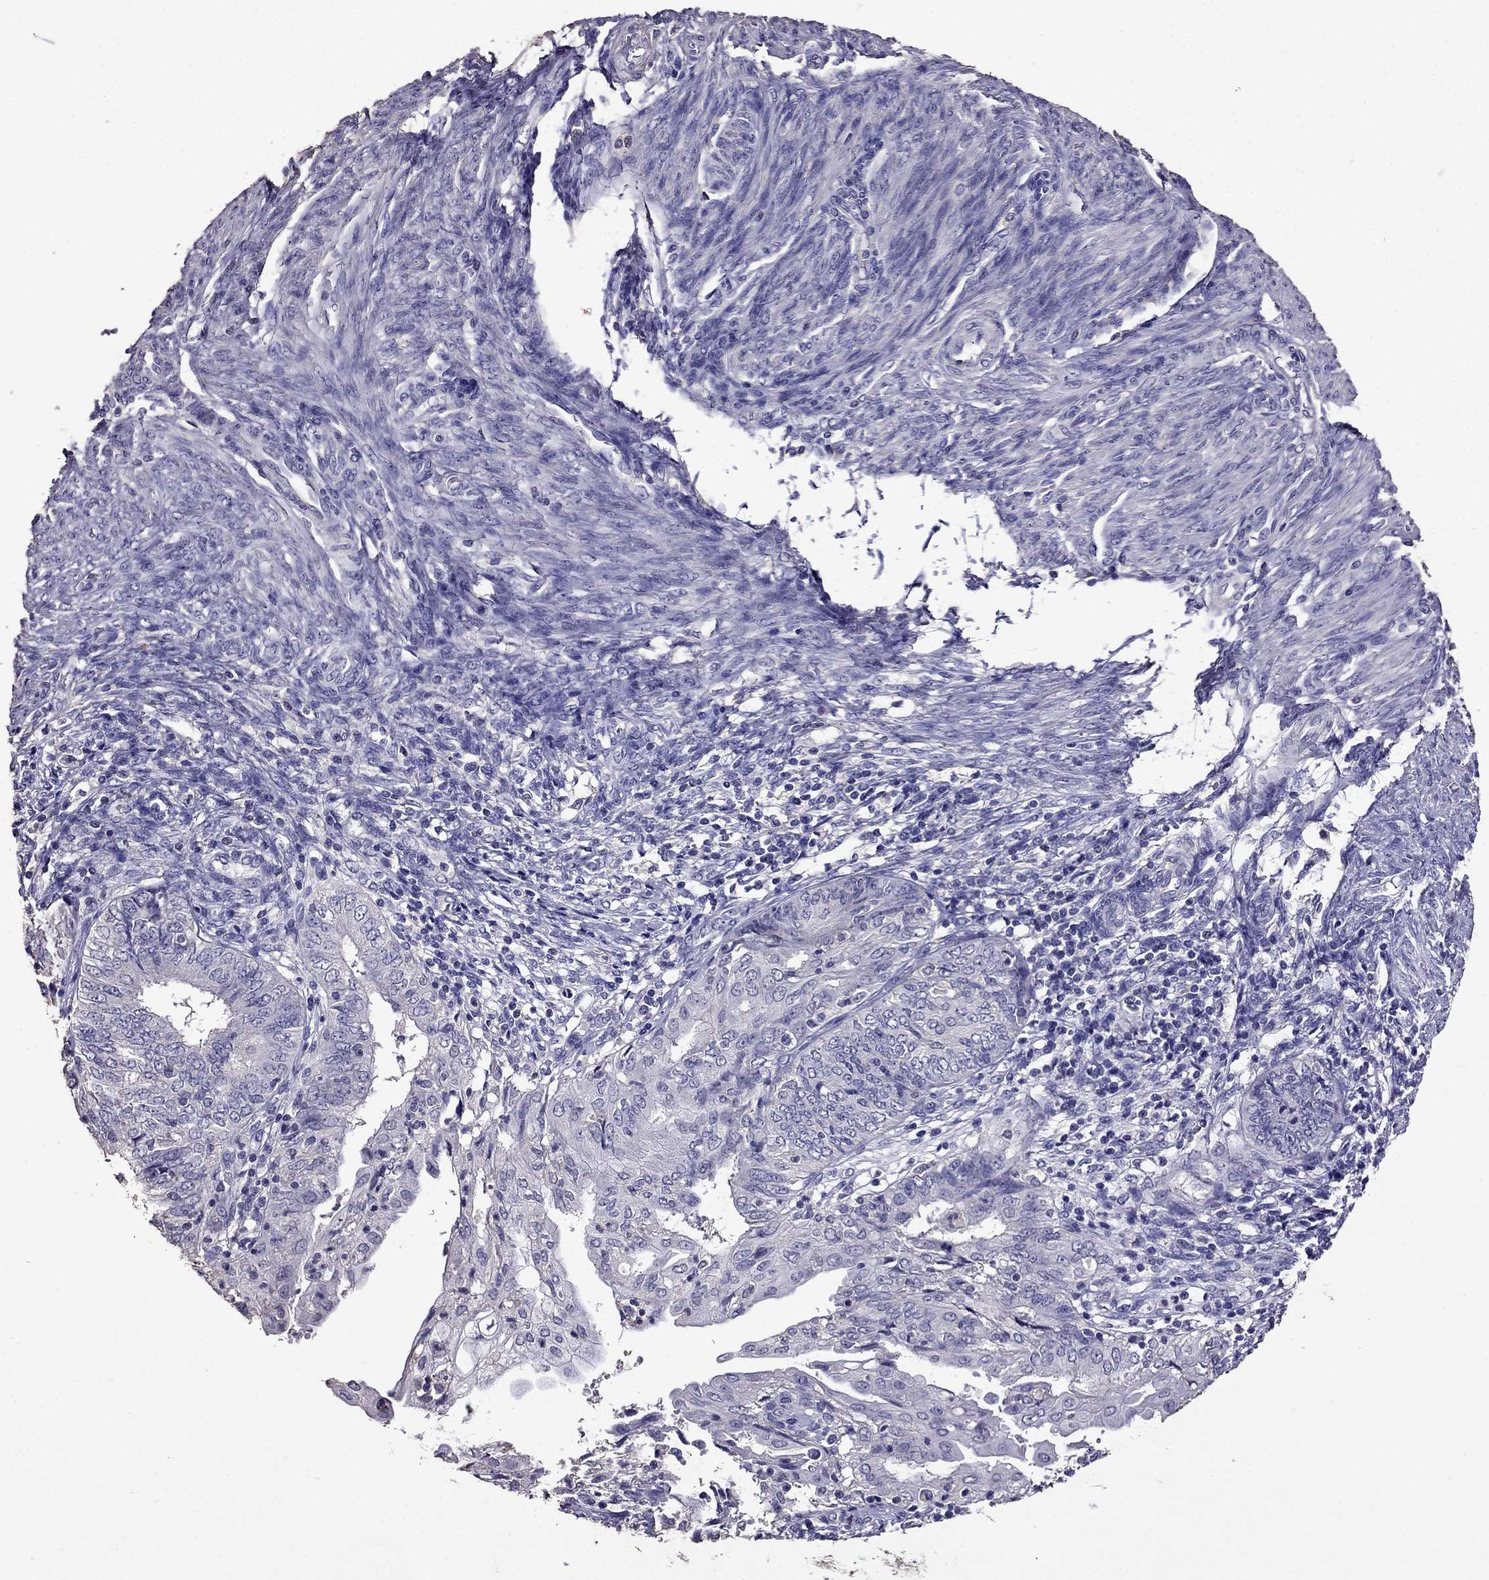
{"staining": {"intensity": "negative", "quantity": "none", "location": "none"}, "tissue": "endometrial cancer", "cell_type": "Tumor cells", "image_type": "cancer", "snomed": [{"axis": "morphology", "description": "Adenocarcinoma, NOS"}, {"axis": "topography", "description": "Endometrium"}], "caption": "Endometrial adenocarcinoma was stained to show a protein in brown. There is no significant positivity in tumor cells.", "gene": "NKX3-1", "patient": {"sex": "female", "age": 68}}